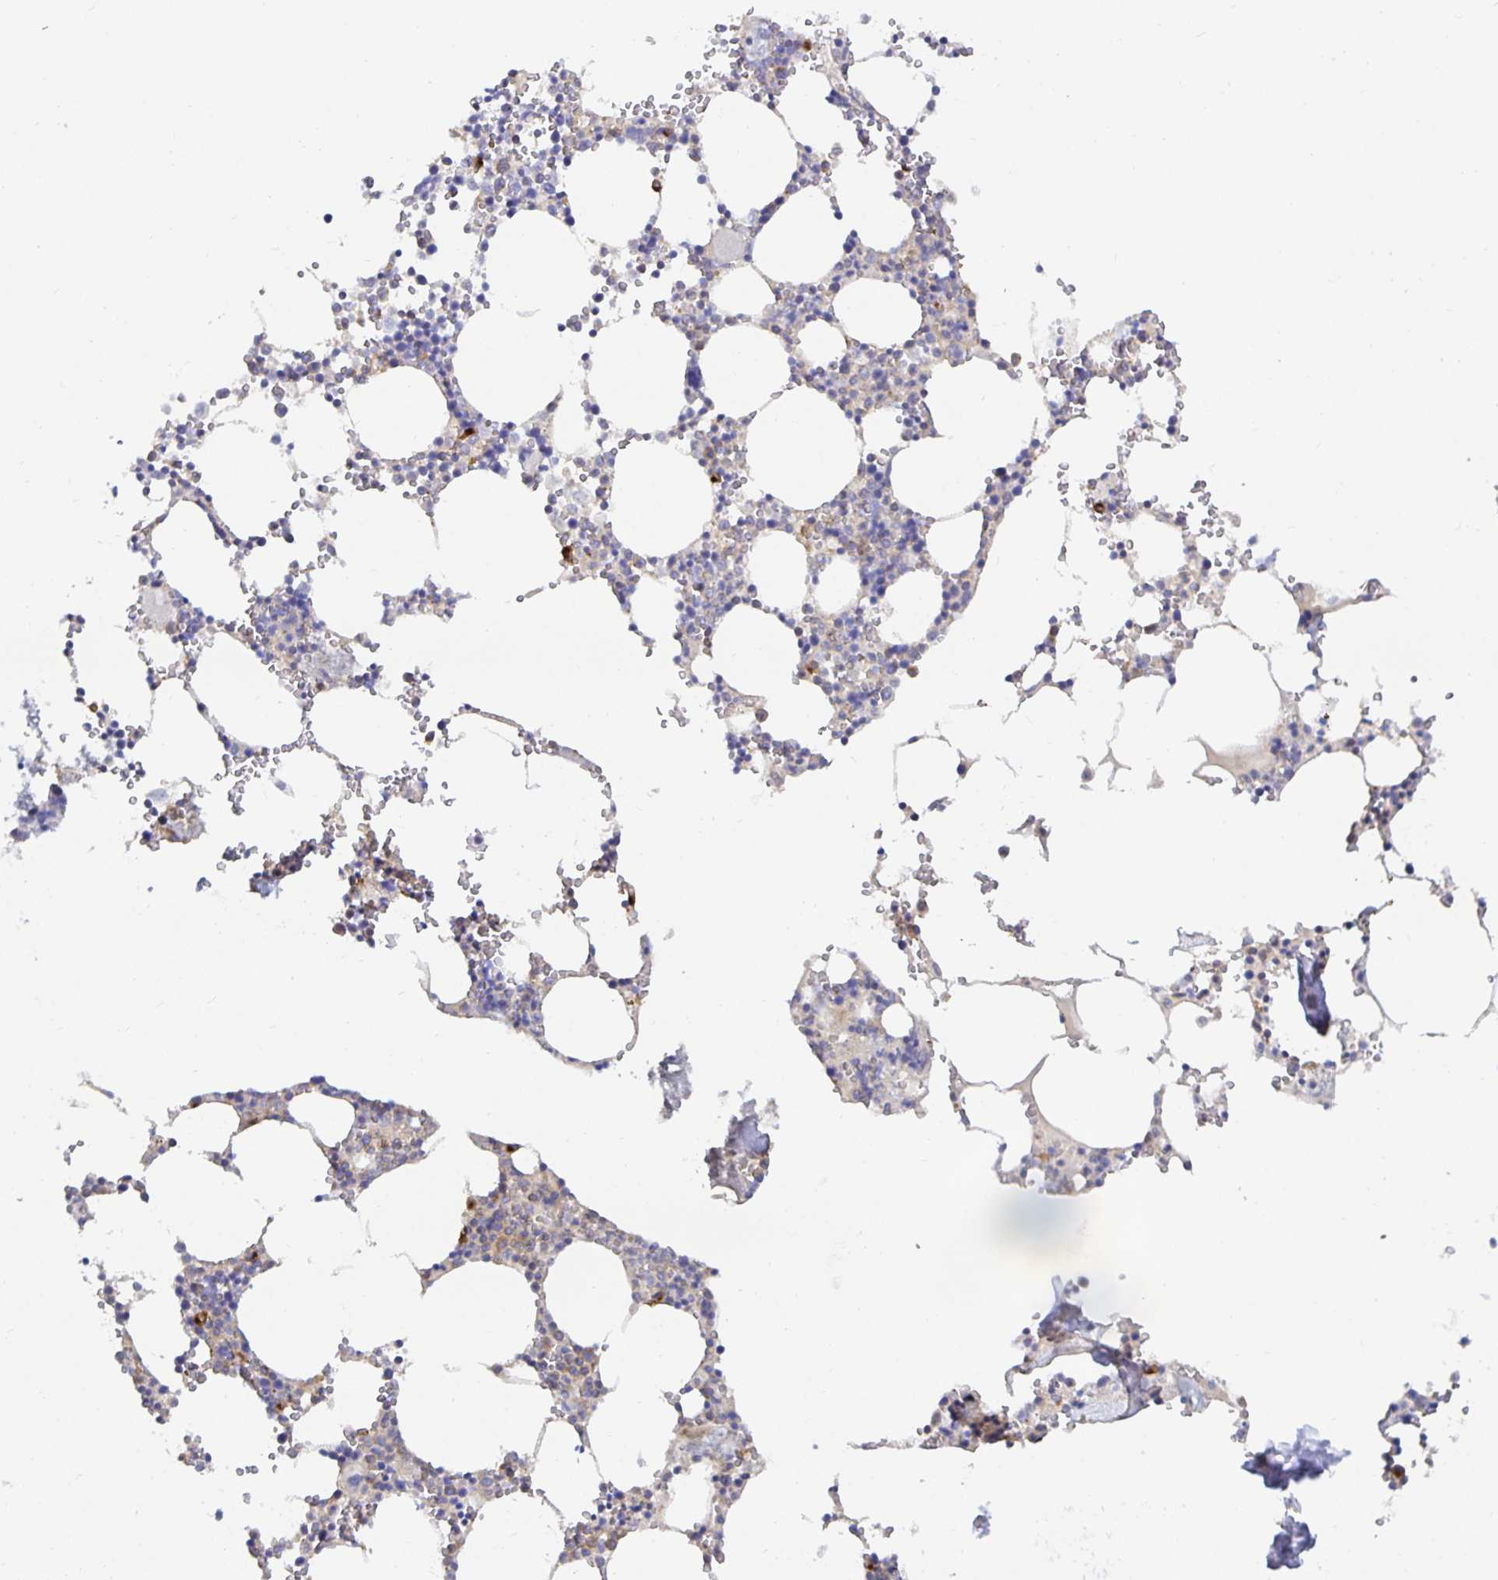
{"staining": {"intensity": "strong", "quantity": "<25%", "location": "cytoplasmic/membranous"}, "tissue": "bone marrow", "cell_type": "Hematopoietic cells", "image_type": "normal", "snomed": [{"axis": "morphology", "description": "Normal tissue, NOS"}, {"axis": "topography", "description": "Bone marrow"}], "caption": "This is an image of immunohistochemistry staining of benign bone marrow, which shows strong staining in the cytoplasmic/membranous of hematopoietic cells.", "gene": "USO1", "patient": {"sex": "male", "age": 54}}